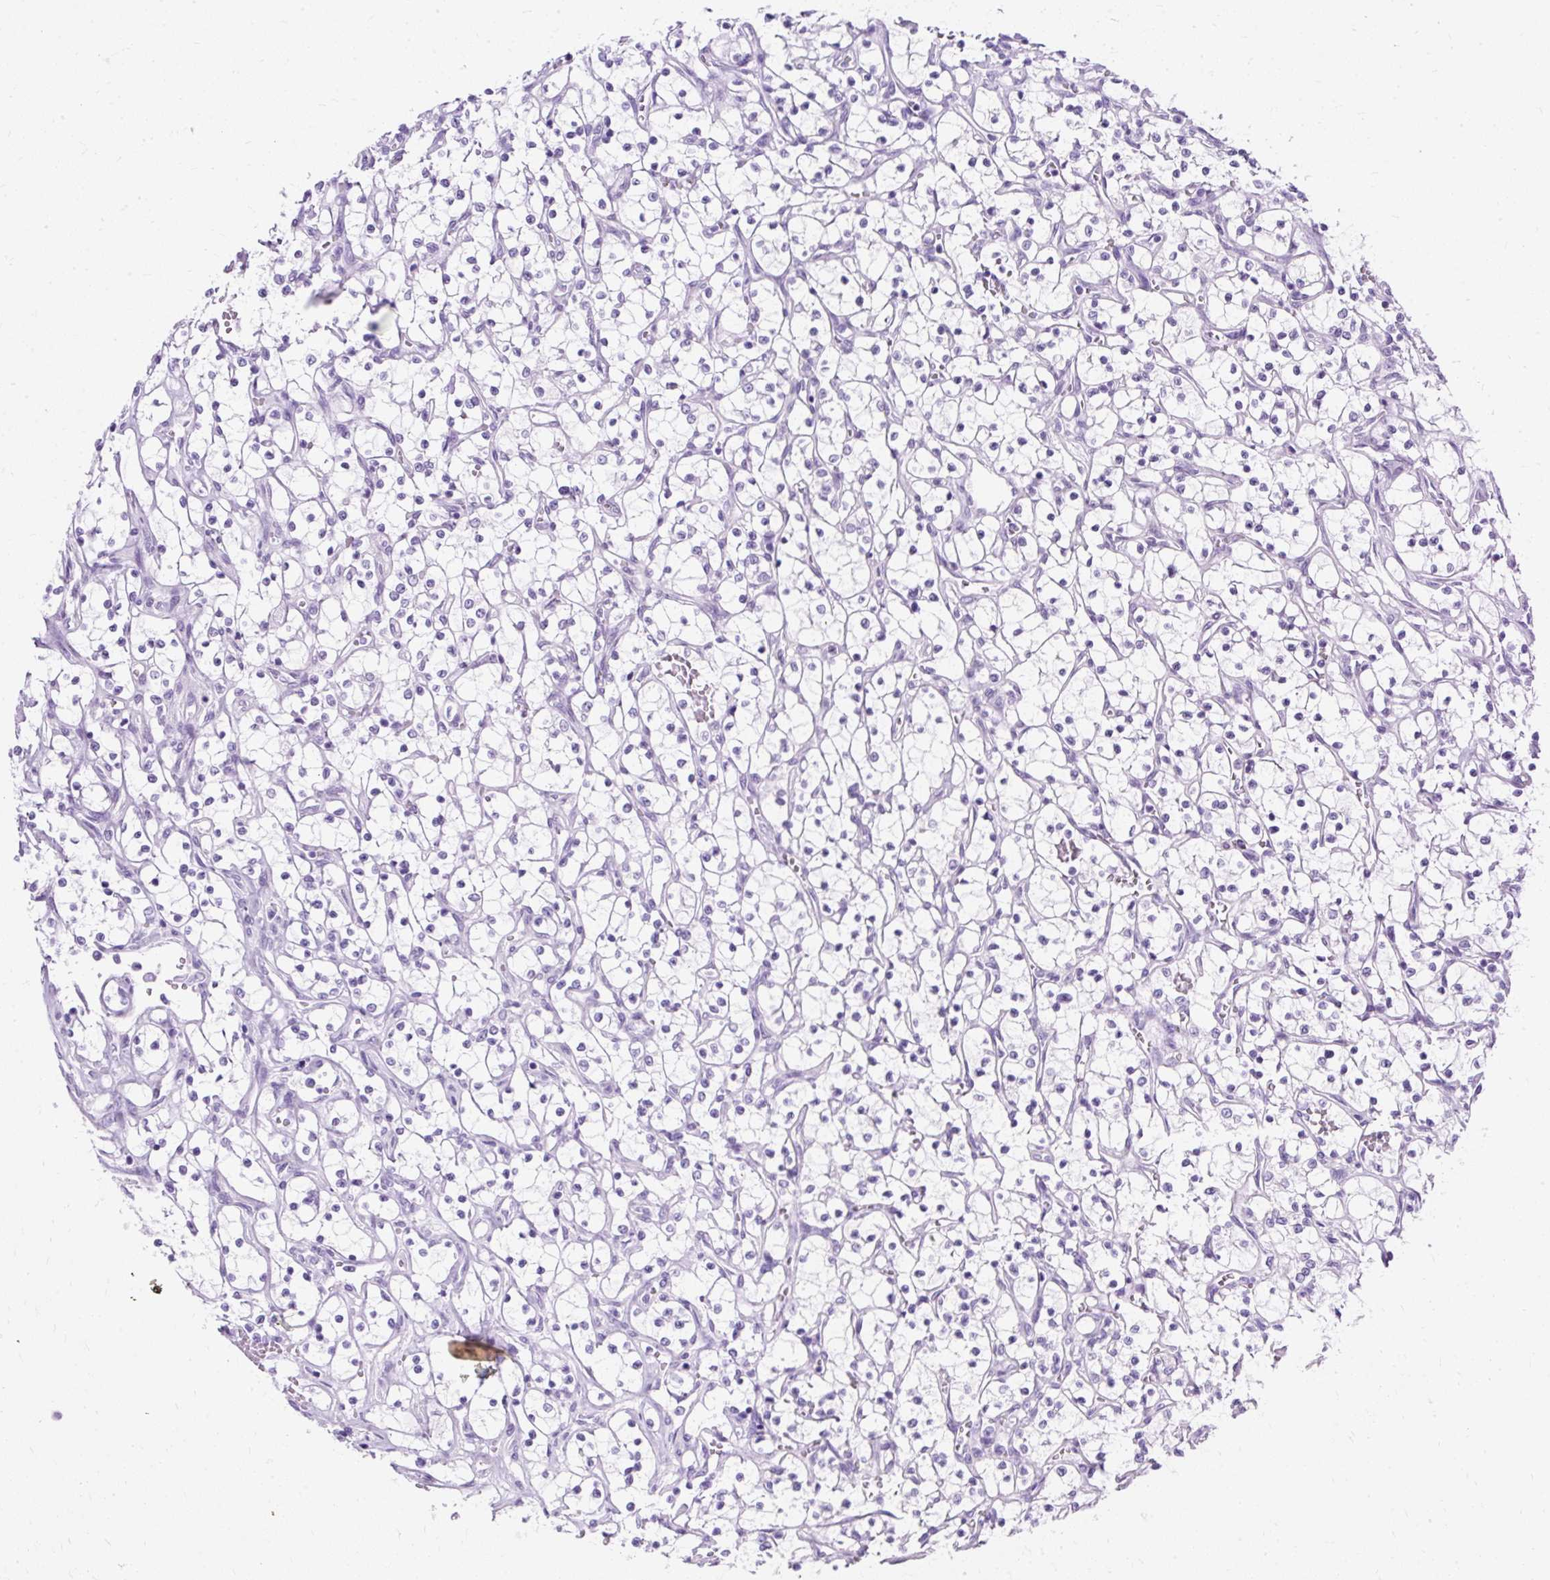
{"staining": {"intensity": "negative", "quantity": "none", "location": "none"}, "tissue": "renal cancer", "cell_type": "Tumor cells", "image_type": "cancer", "snomed": [{"axis": "morphology", "description": "Adenocarcinoma, NOS"}, {"axis": "topography", "description": "Kidney"}], "caption": "Renal adenocarcinoma stained for a protein using immunohistochemistry exhibits no positivity tumor cells.", "gene": "PVALB", "patient": {"sex": "female", "age": 69}}